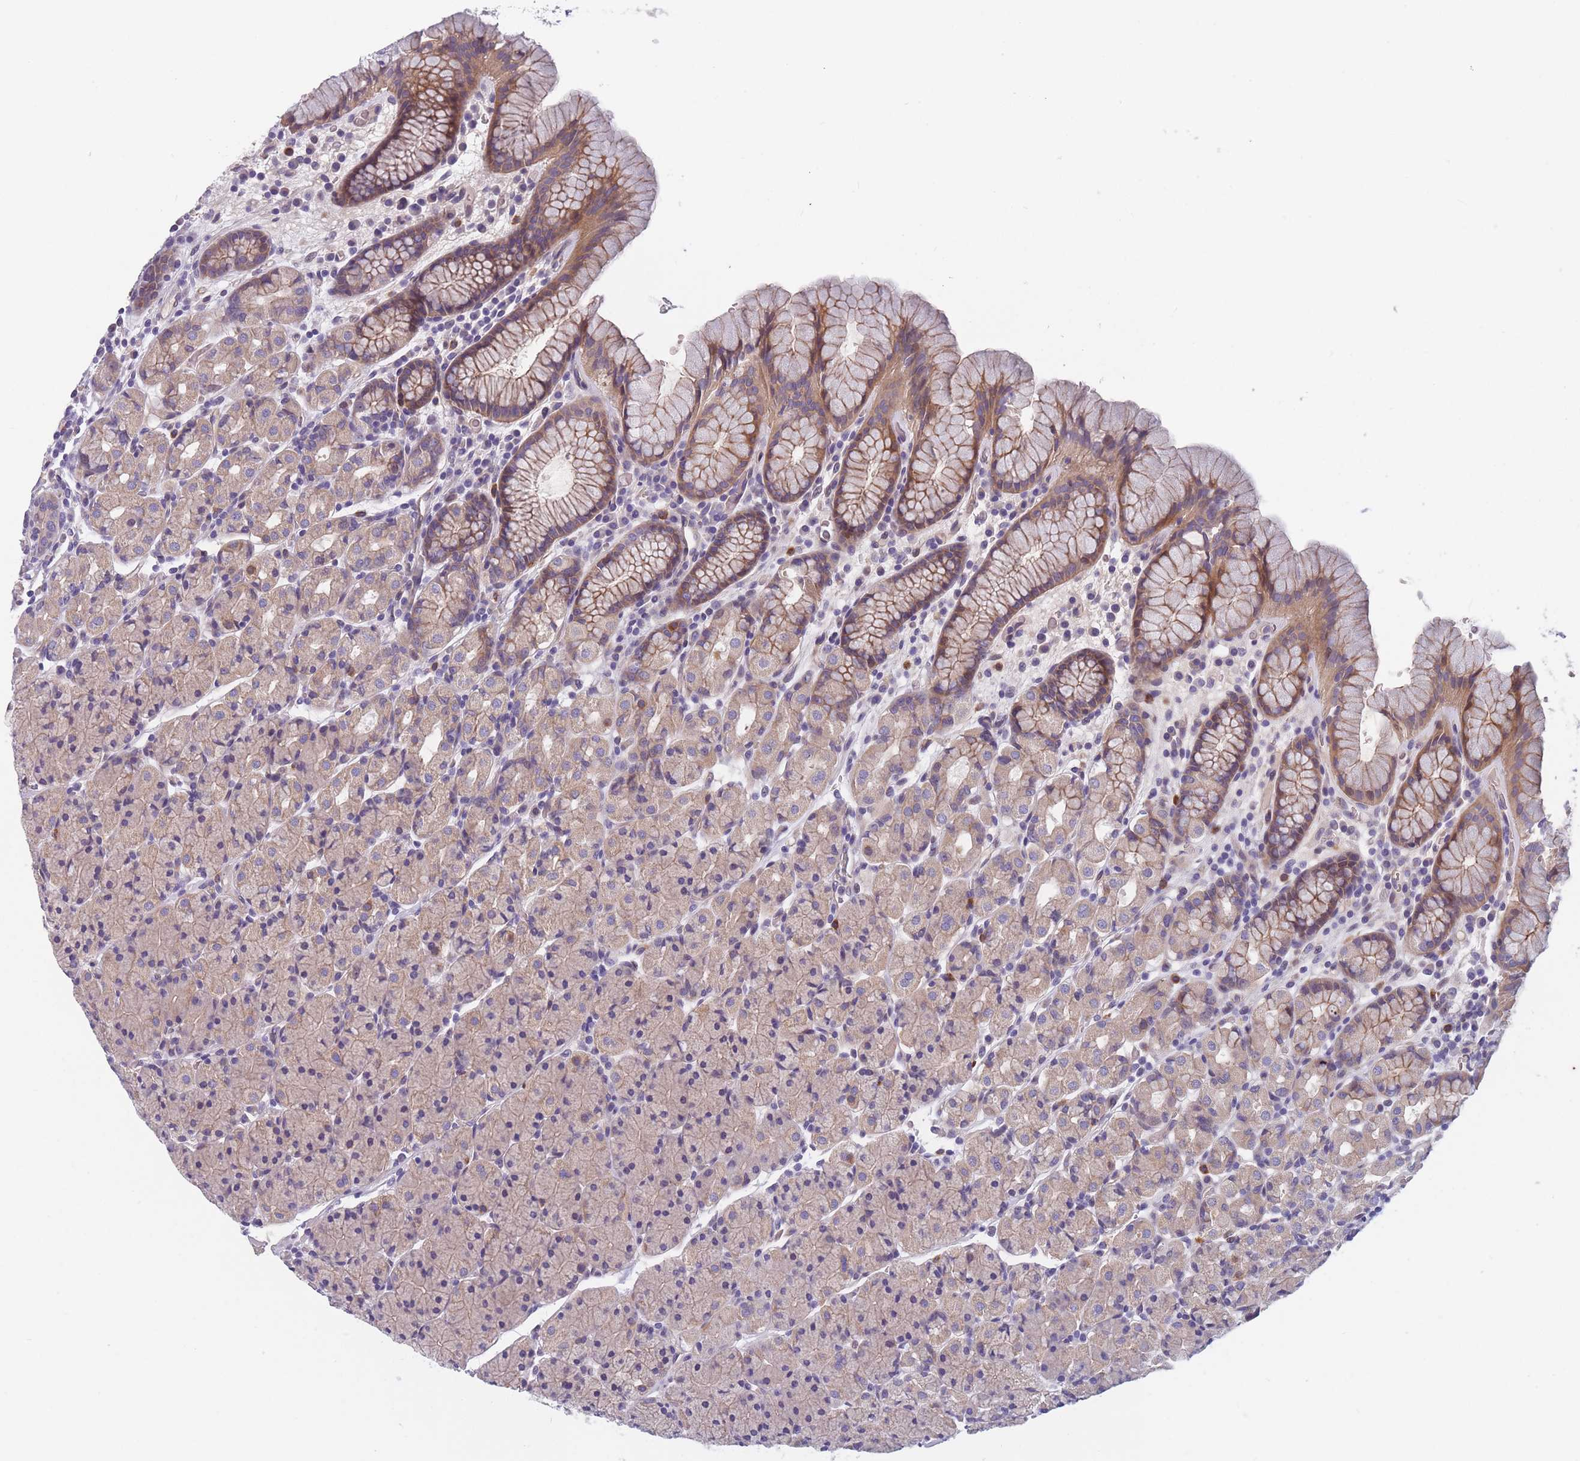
{"staining": {"intensity": "moderate", "quantity": "25%-75%", "location": "cytoplasmic/membranous"}, "tissue": "stomach", "cell_type": "Glandular cells", "image_type": "normal", "snomed": [{"axis": "morphology", "description": "Normal tissue, NOS"}, {"axis": "topography", "description": "Stomach, upper"}, {"axis": "topography", "description": "Stomach"}], "caption": "Normal stomach reveals moderate cytoplasmic/membranous staining in about 25%-75% of glandular cells, visualized by immunohistochemistry.", "gene": "FAM83F", "patient": {"sex": "male", "age": 62}}